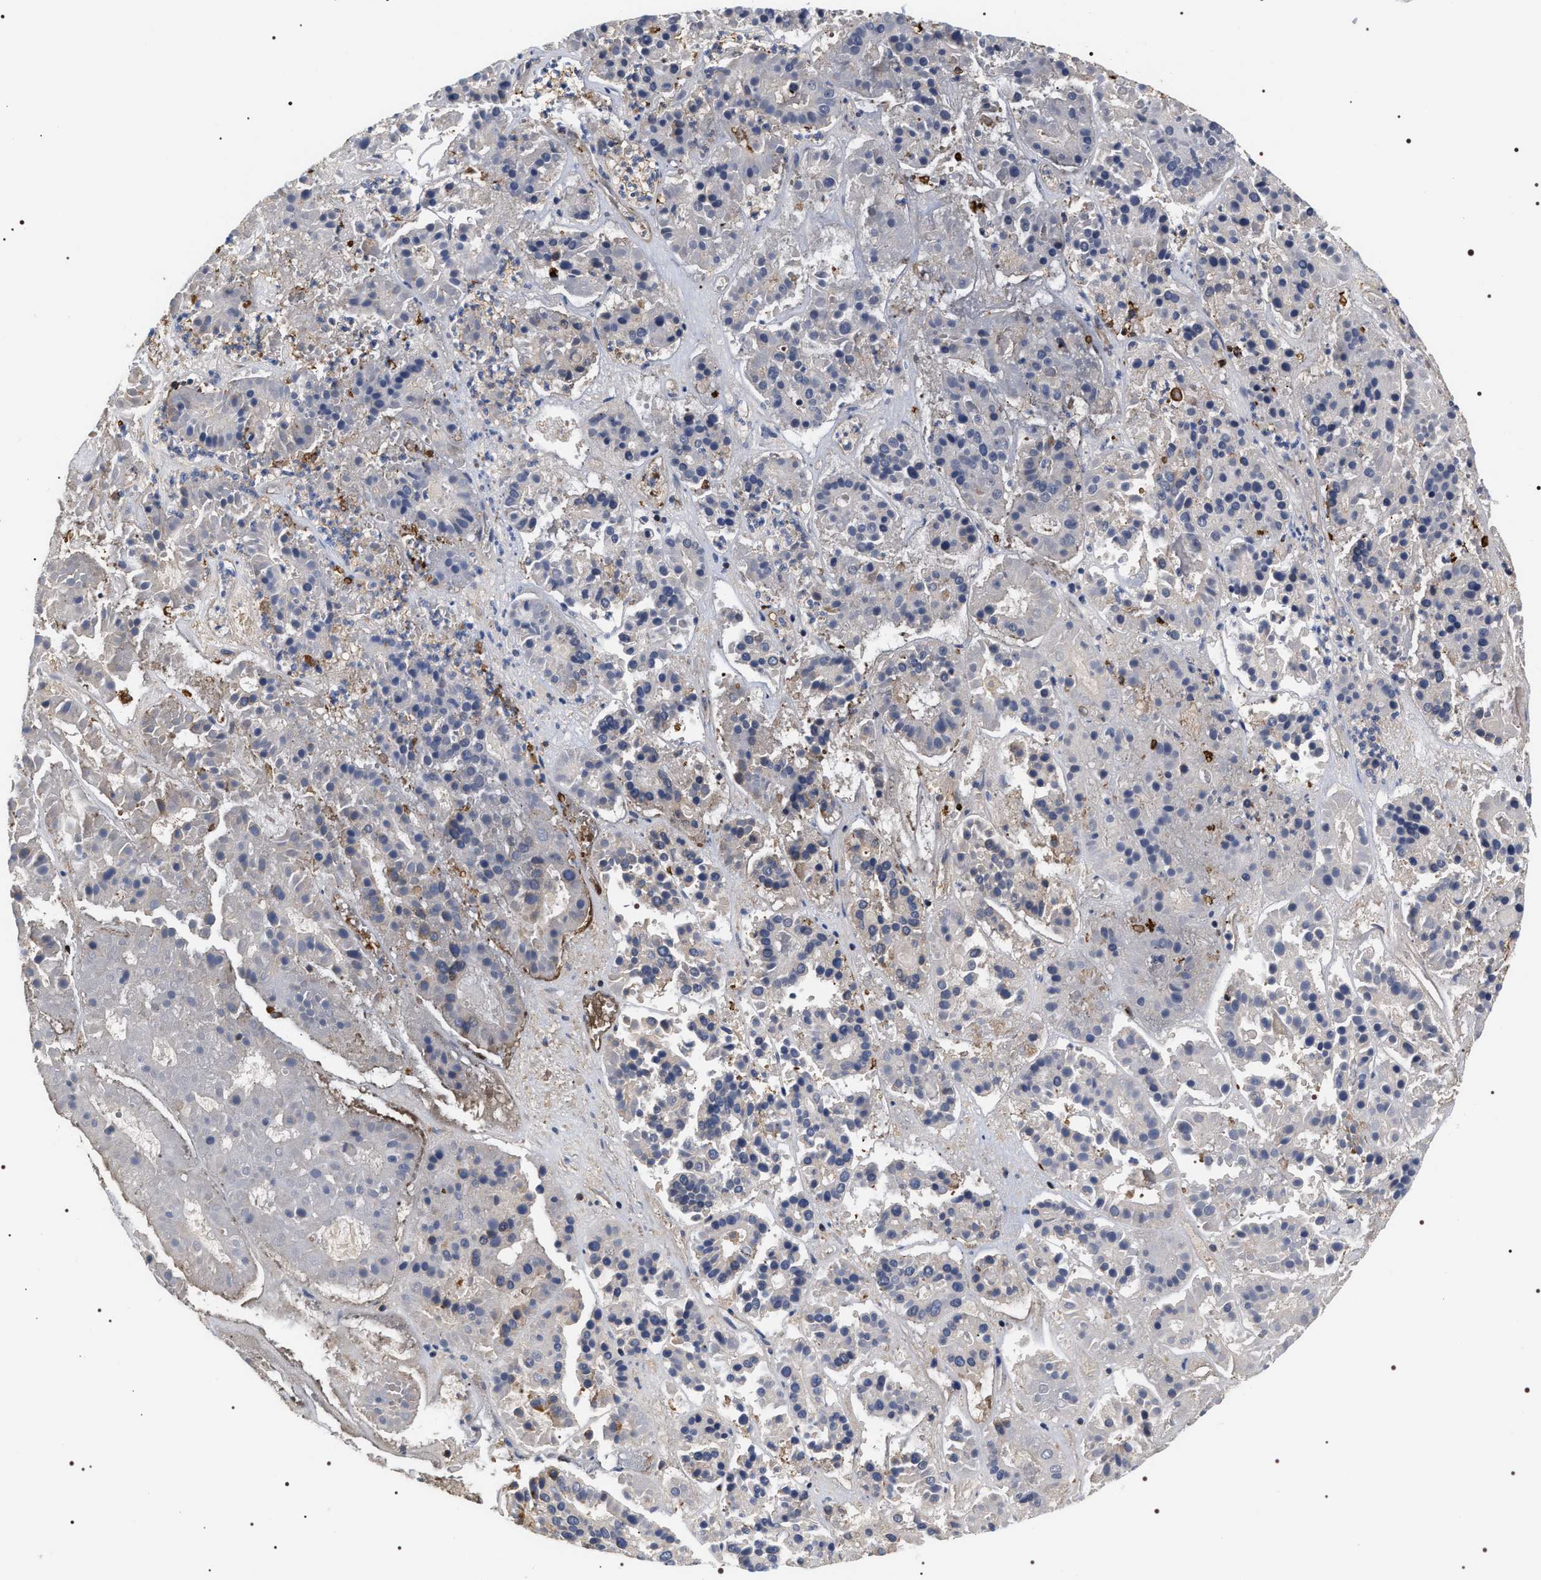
{"staining": {"intensity": "negative", "quantity": "none", "location": "none"}, "tissue": "pancreatic cancer", "cell_type": "Tumor cells", "image_type": "cancer", "snomed": [{"axis": "morphology", "description": "Adenocarcinoma, NOS"}, {"axis": "topography", "description": "Pancreas"}], "caption": "A high-resolution photomicrograph shows immunohistochemistry (IHC) staining of pancreatic cancer (adenocarcinoma), which demonstrates no significant positivity in tumor cells.", "gene": "COG5", "patient": {"sex": "male", "age": 50}}